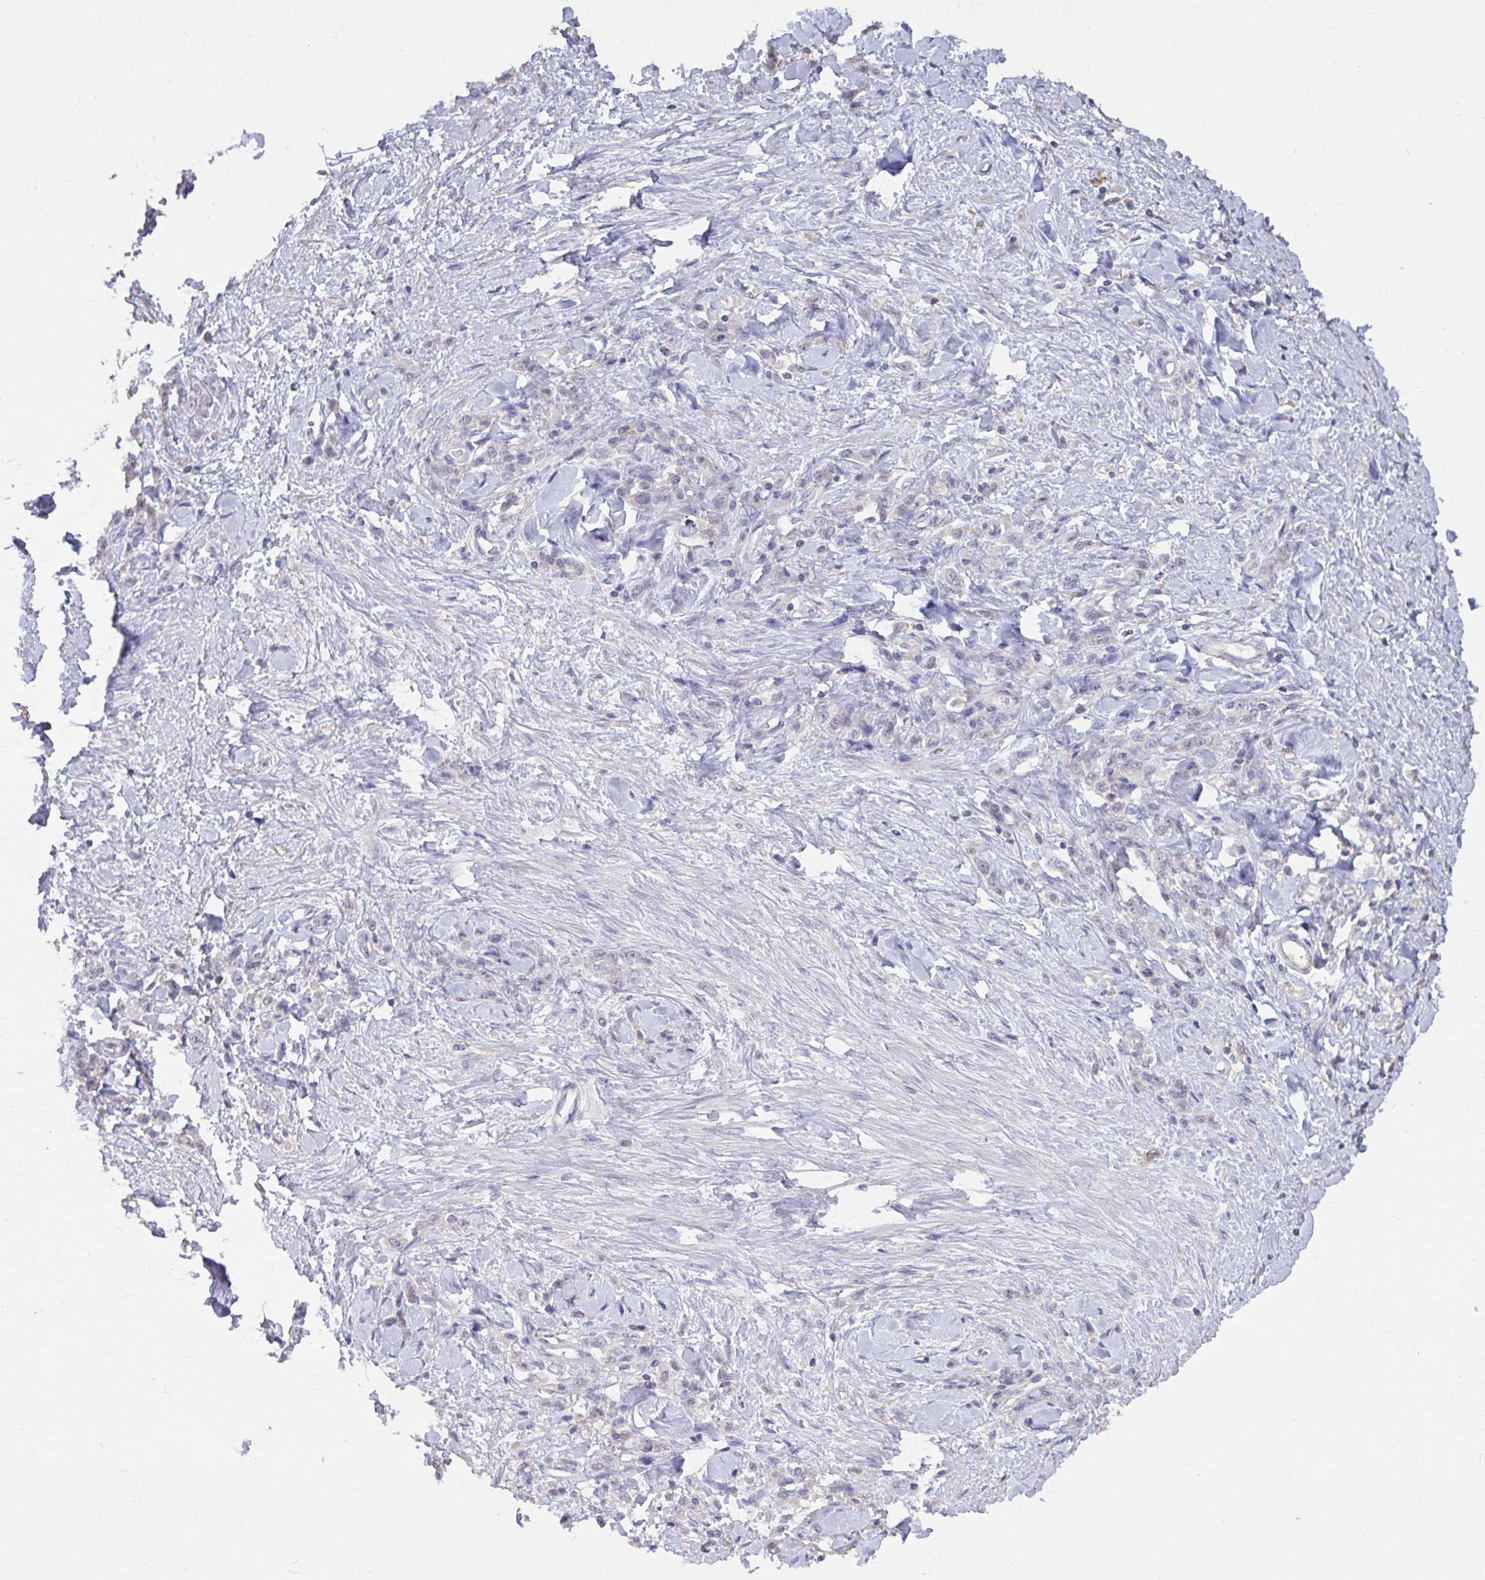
{"staining": {"intensity": "negative", "quantity": "none", "location": "none"}, "tissue": "stomach cancer", "cell_type": "Tumor cells", "image_type": "cancer", "snomed": [{"axis": "morphology", "description": "Normal tissue, NOS"}, {"axis": "morphology", "description": "Adenocarcinoma, NOS"}, {"axis": "topography", "description": "Stomach"}], "caption": "This is a micrograph of immunohistochemistry (IHC) staining of stomach cancer (adenocarcinoma), which shows no staining in tumor cells.", "gene": "DDX39A", "patient": {"sex": "male", "age": 82}}